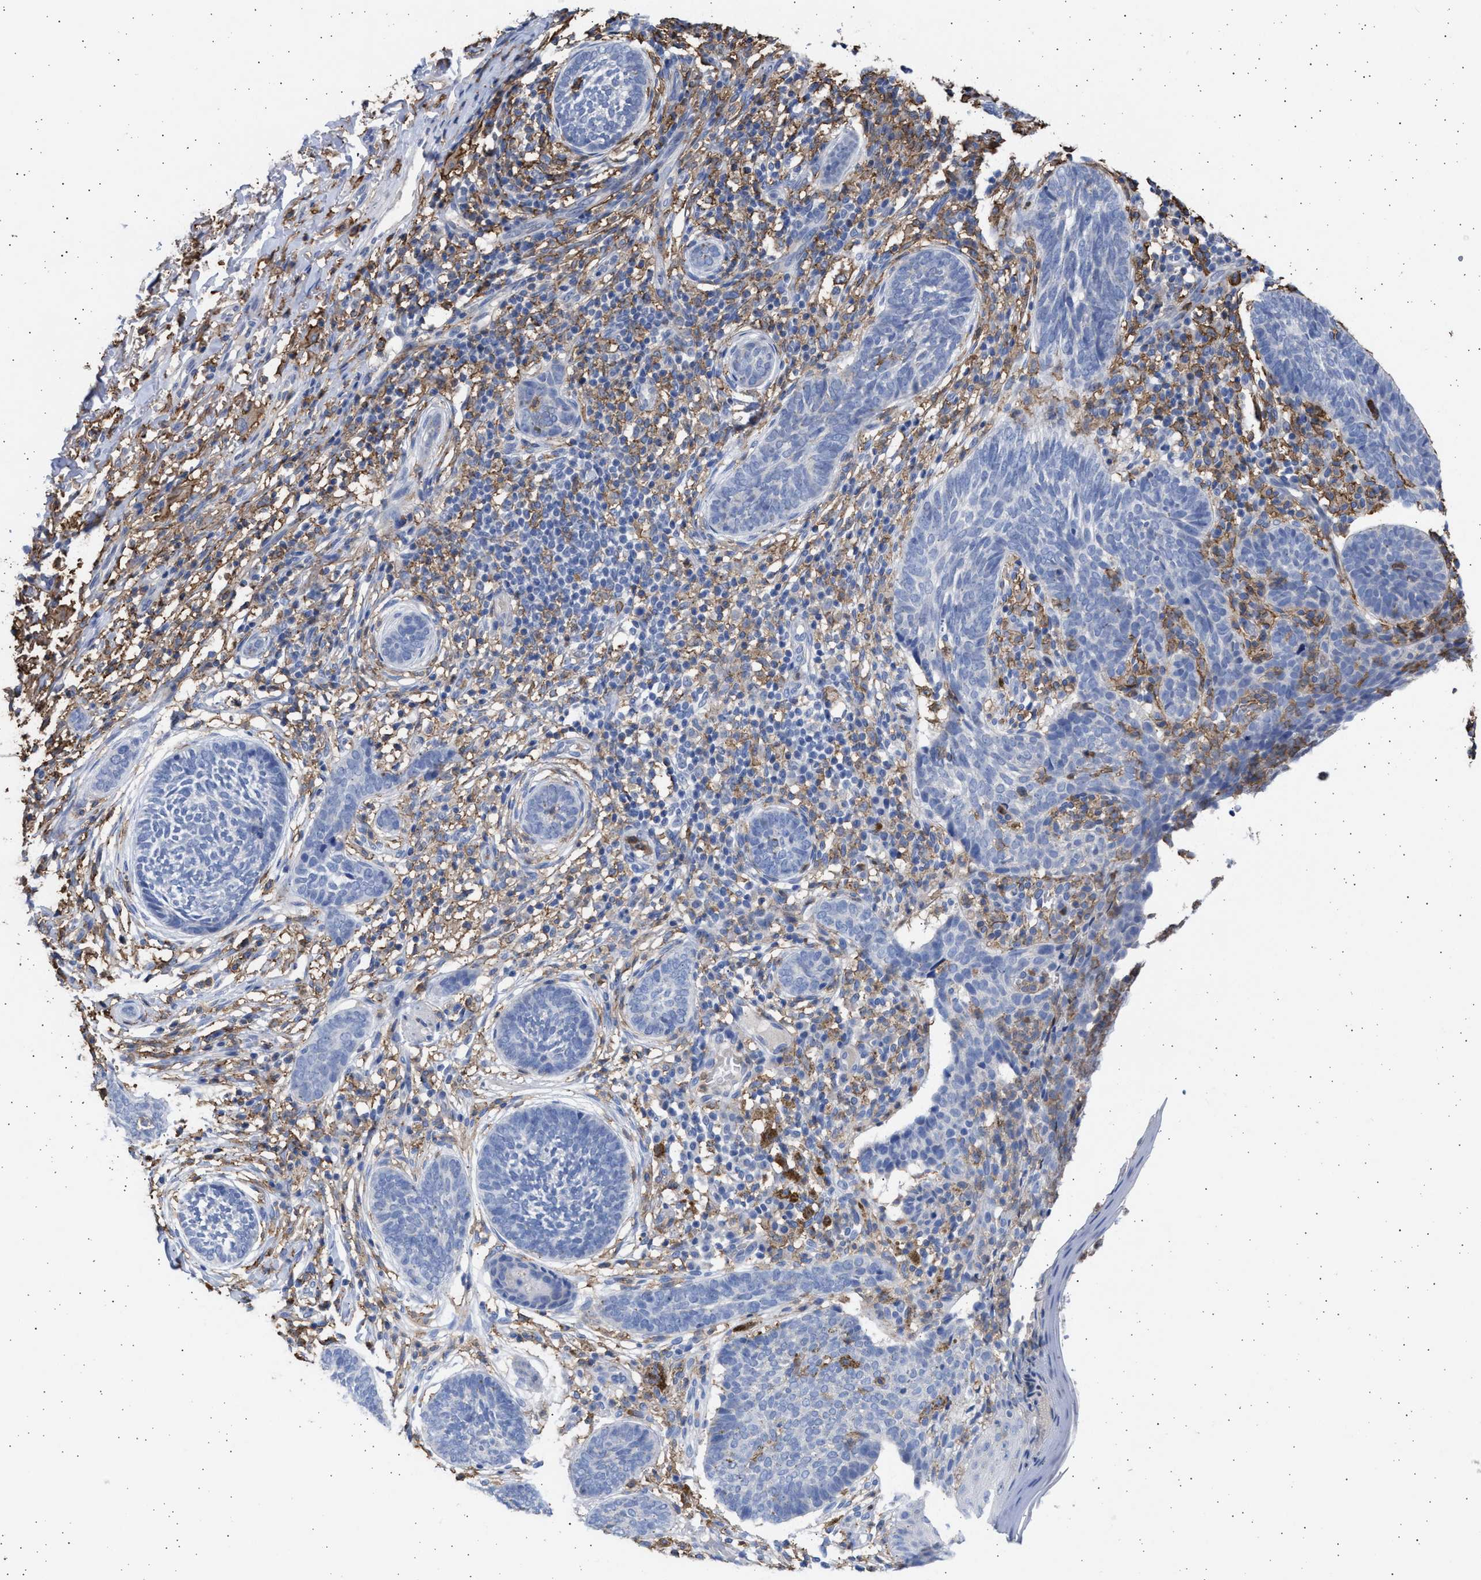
{"staining": {"intensity": "negative", "quantity": "none", "location": "none"}, "tissue": "skin cancer", "cell_type": "Tumor cells", "image_type": "cancer", "snomed": [{"axis": "morphology", "description": "Normal tissue, NOS"}, {"axis": "morphology", "description": "Basal cell carcinoma"}, {"axis": "topography", "description": "Skin"}], "caption": "Tumor cells show no significant expression in basal cell carcinoma (skin).", "gene": "FCER1A", "patient": {"sex": "male", "age": 87}}